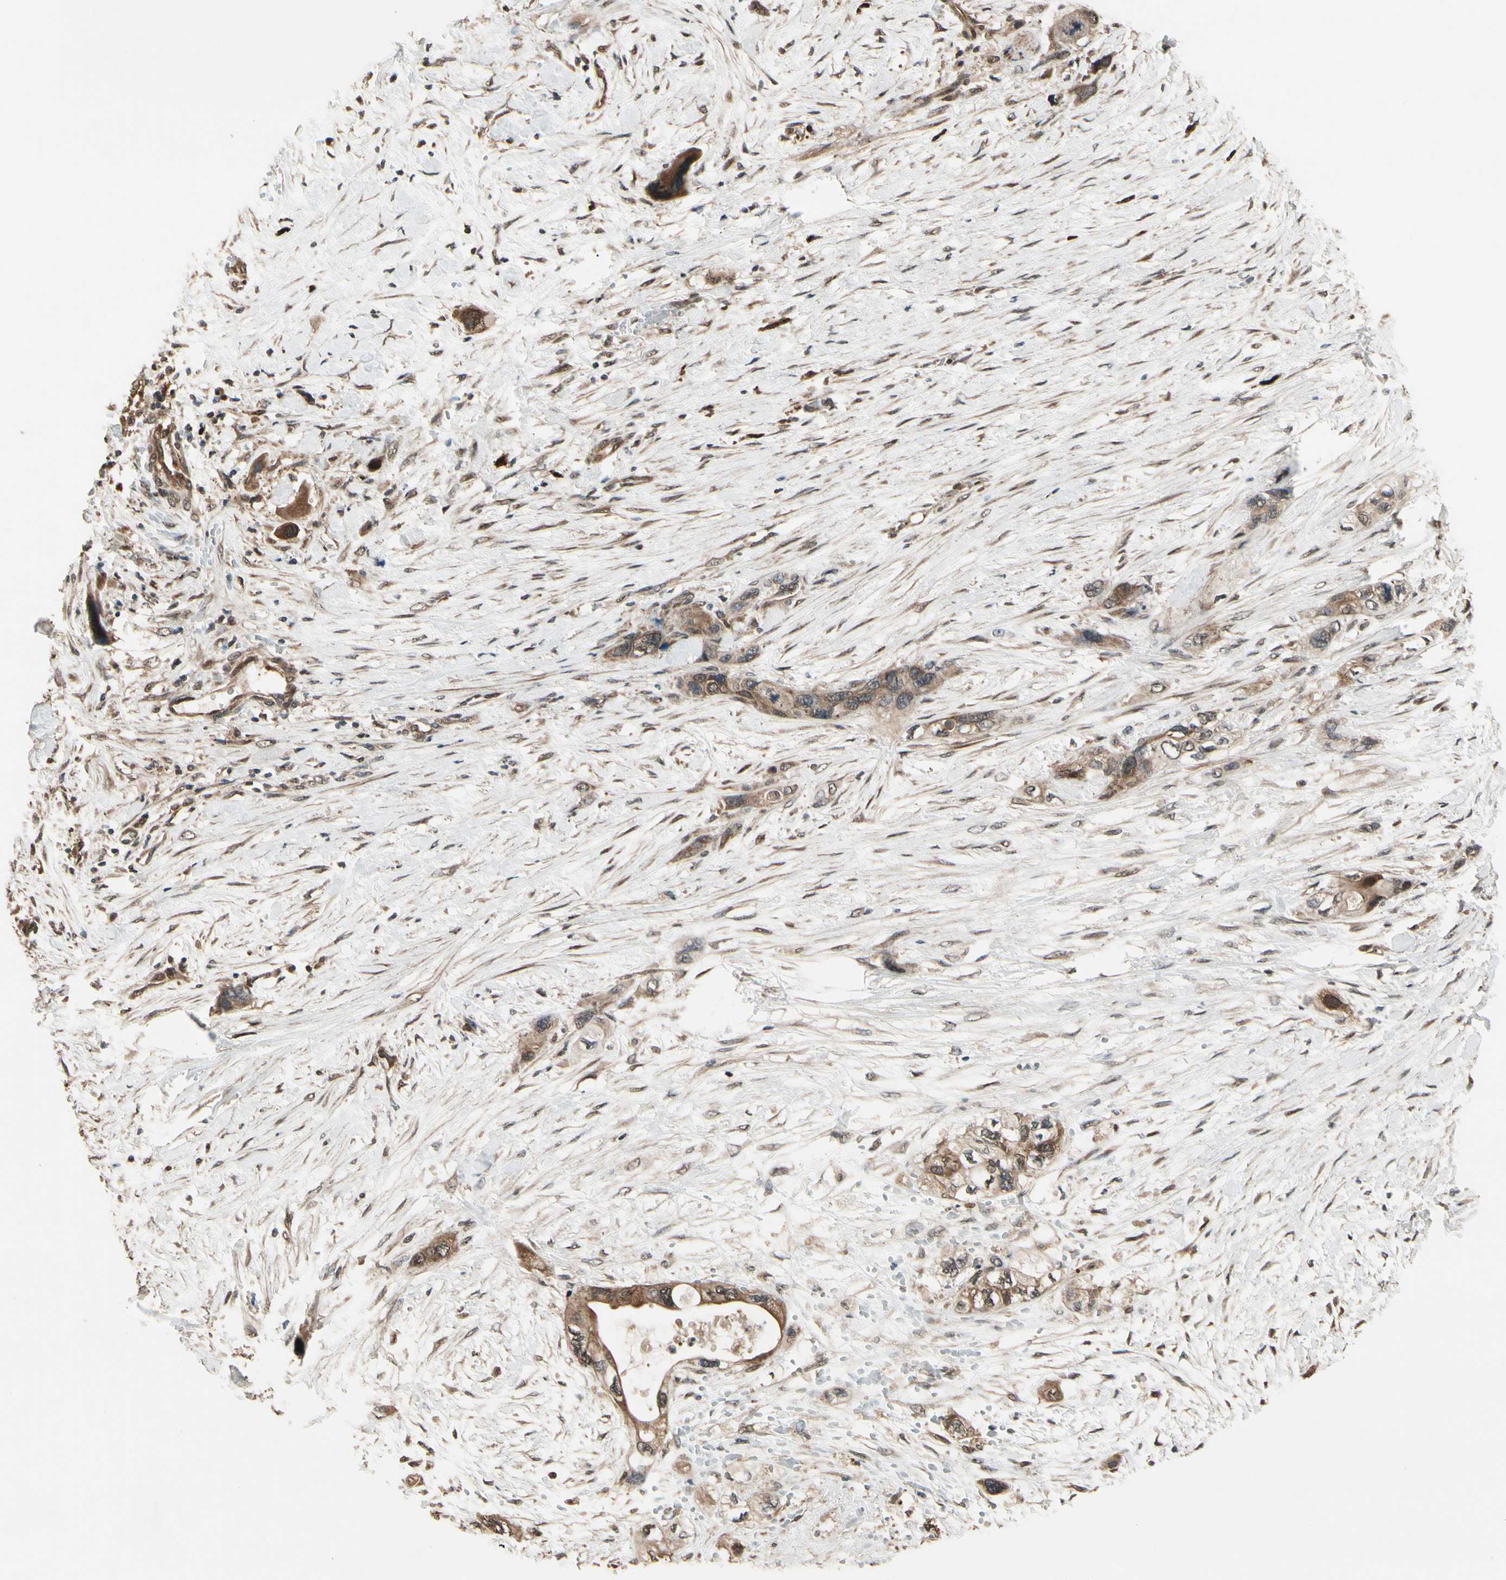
{"staining": {"intensity": "weak", "quantity": "25%-75%", "location": "cytoplasmic/membranous,nuclear"}, "tissue": "pancreatic cancer", "cell_type": "Tumor cells", "image_type": "cancer", "snomed": [{"axis": "morphology", "description": "Adenocarcinoma, NOS"}, {"axis": "topography", "description": "Pancreas"}], "caption": "Tumor cells show low levels of weak cytoplasmic/membranous and nuclear positivity in about 25%-75% of cells in pancreatic cancer (adenocarcinoma).", "gene": "CSF1R", "patient": {"sex": "male", "age": 46}}